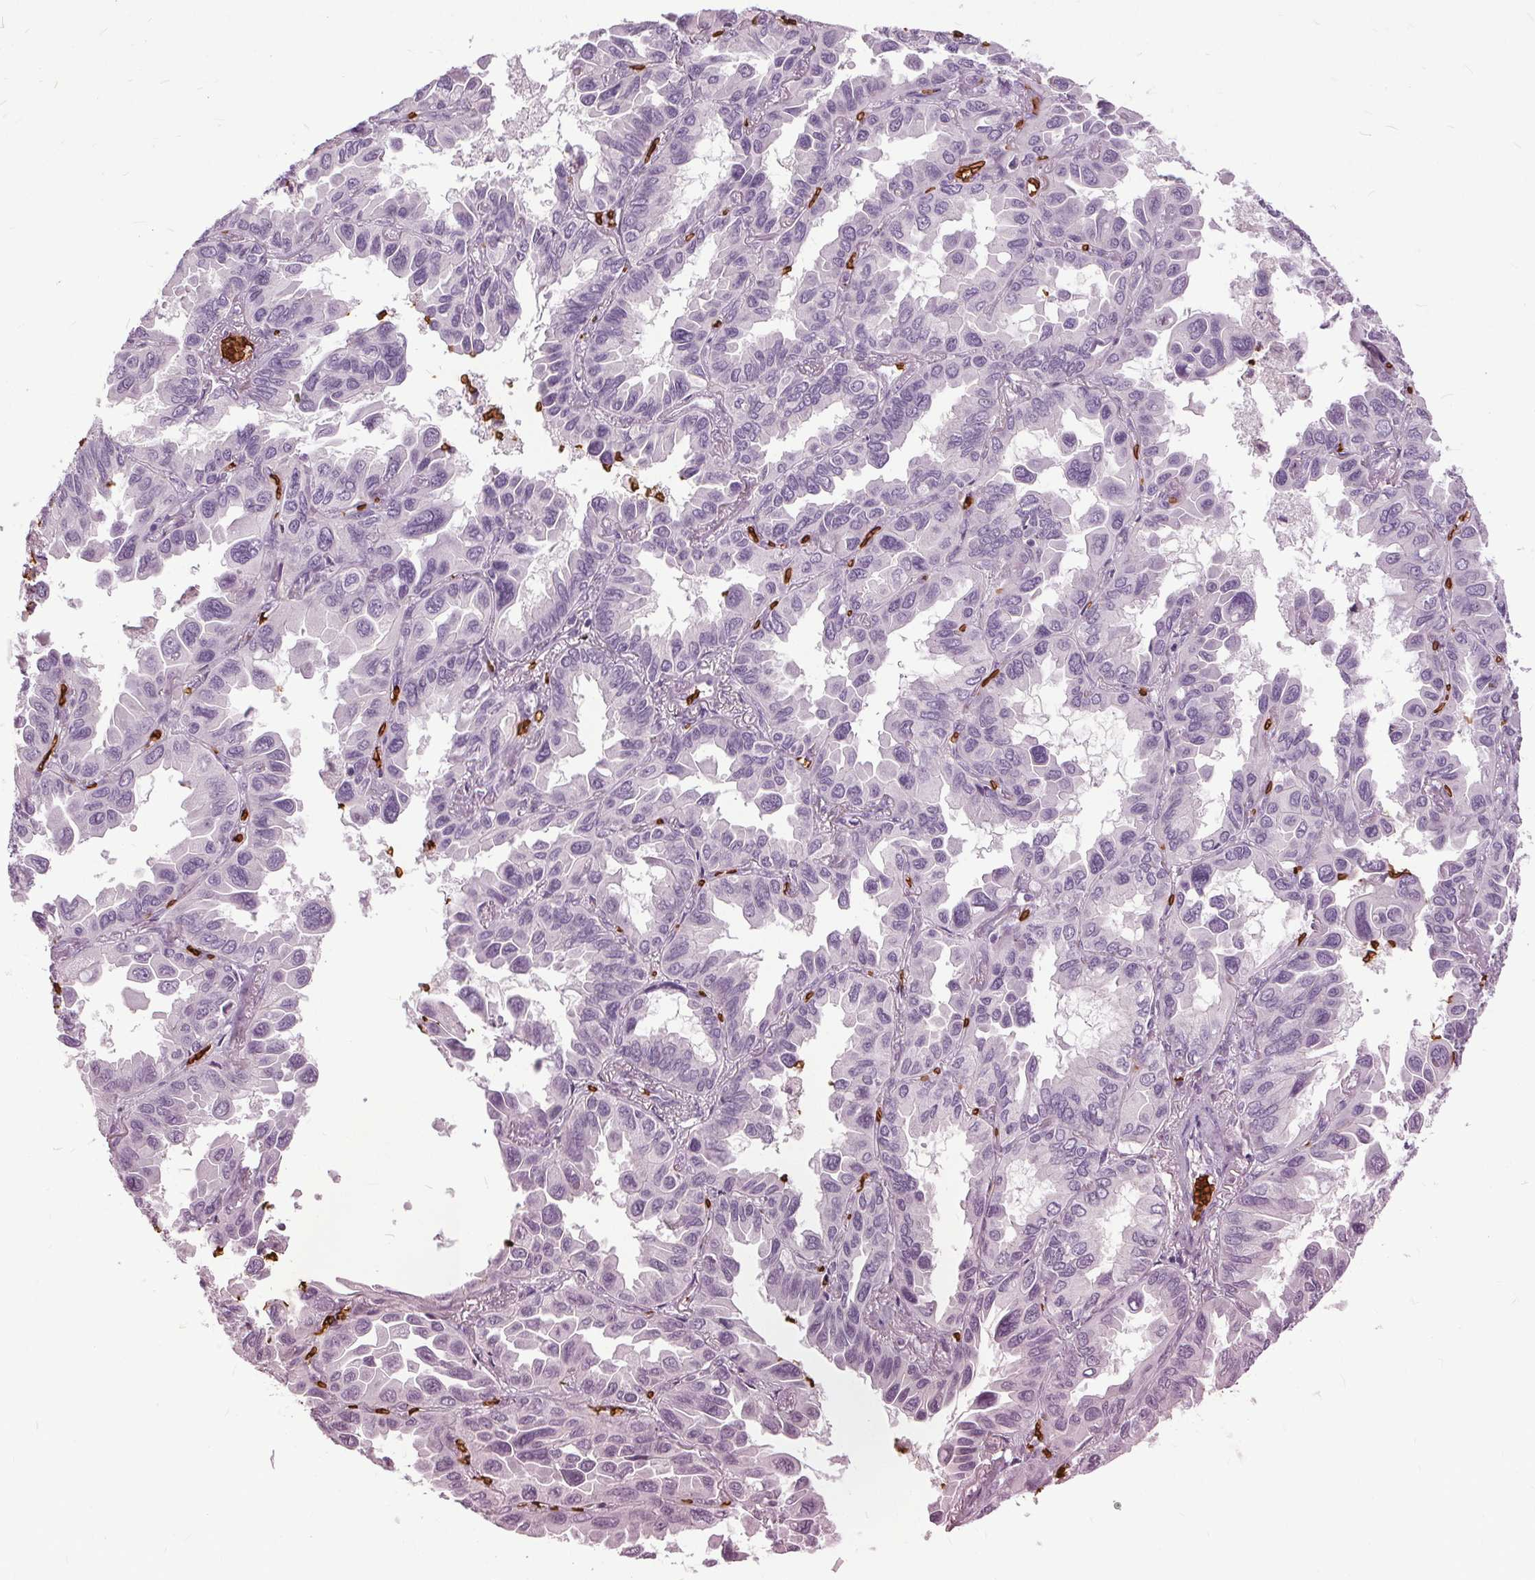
{"staining": {"intensity": "negative", "quantity": "none", "location": "none"}, "tissue": "lung cancer", "cell_type": "Tumor cells", "image_type": "cancer", "snomed": [{"axis": "morphology", "description": "Adenocarcinoma, NOS"}, {"axis": "topography", "description": "Lung"}], "caption": "Immunohistochemistry histopathology image of neoplastic tissue: lung cancer stained with DAB demonstrates no significant protein expression in tumor cells.", "gene": "SLC4A1", "patient": {"sex": "male", "age": 64}}